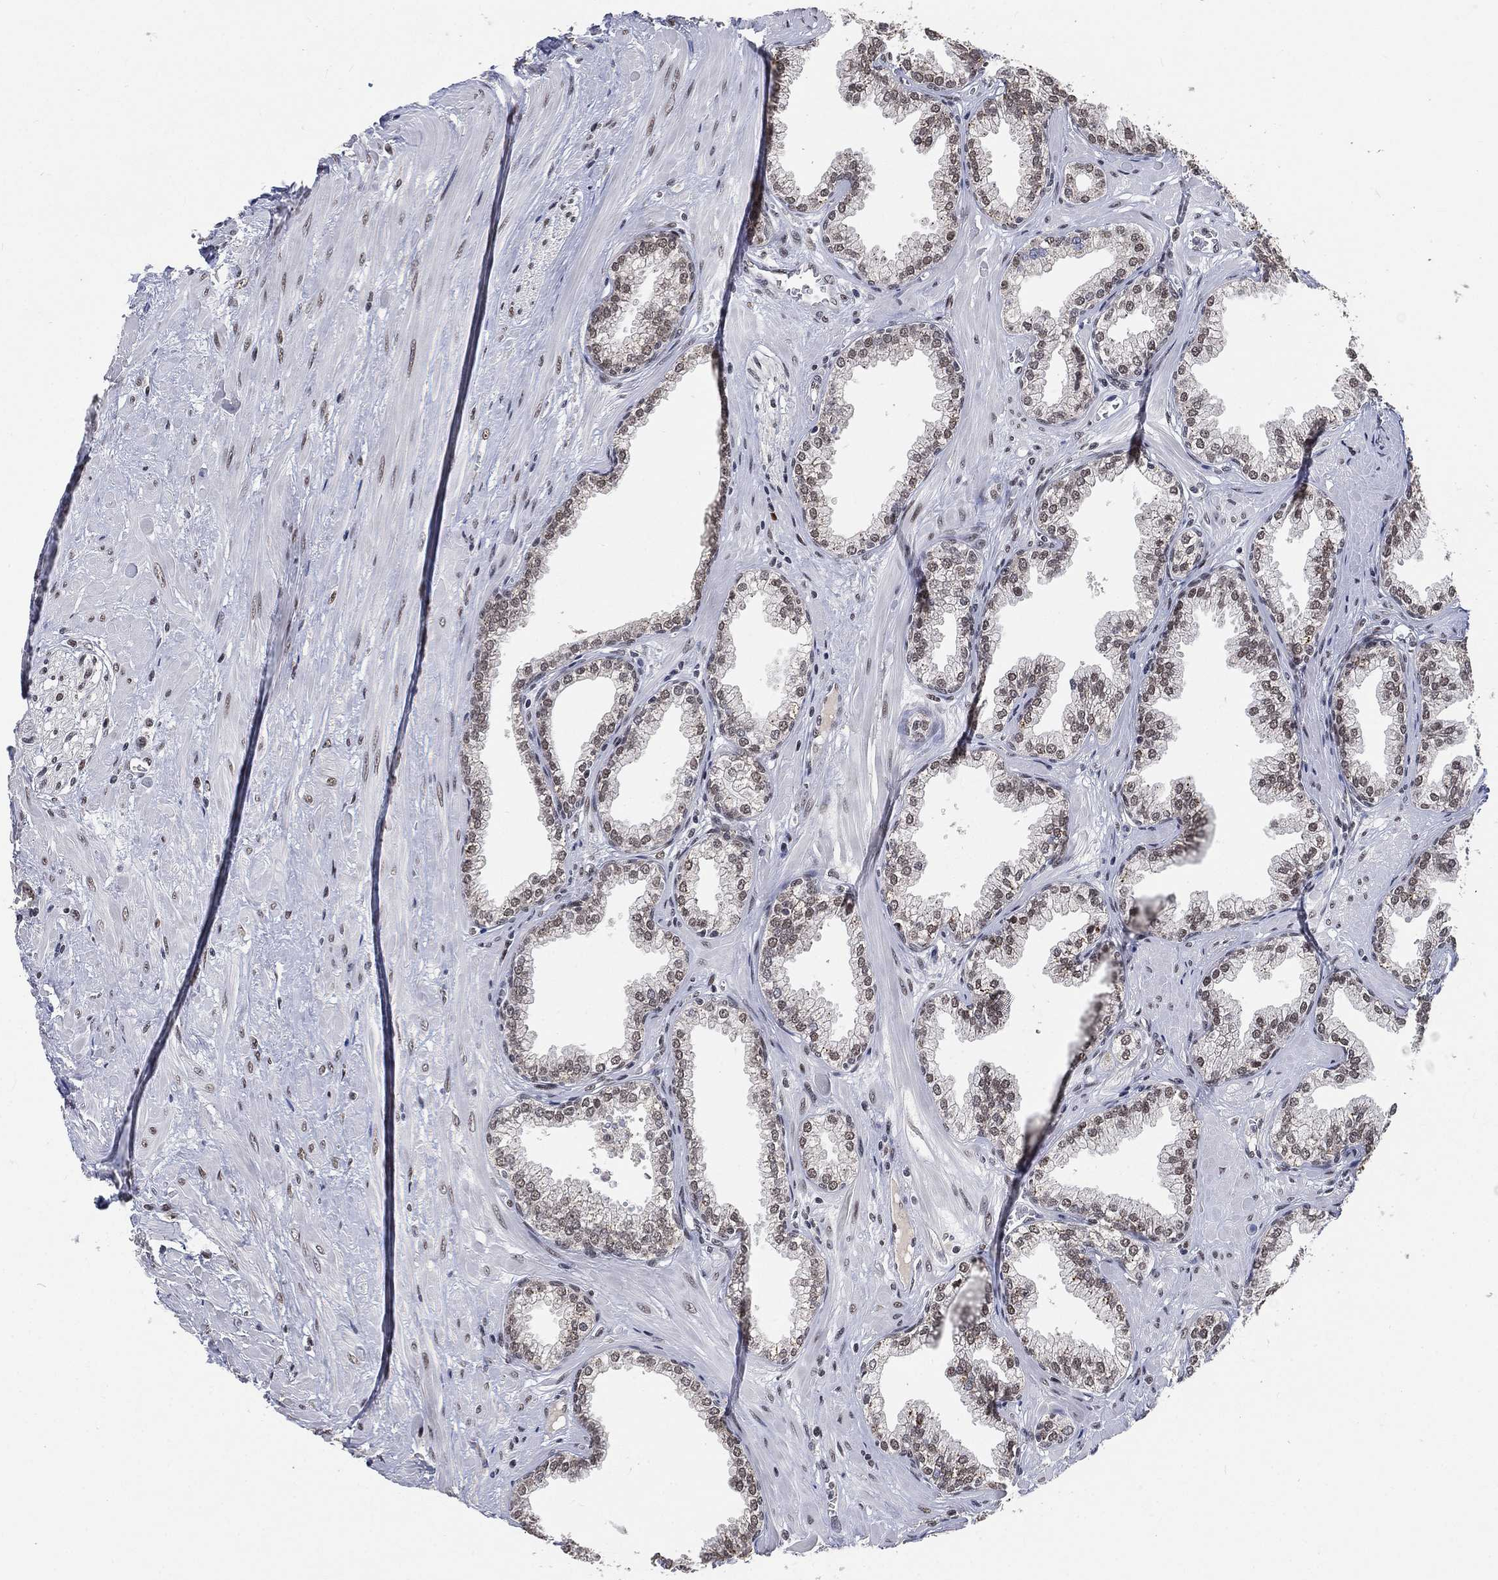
{"staining": {"intensity": "moderate", "quantity": "25%-75%", "location": "nuclear"}, "tissue": "prostate", "cell_type": "Glandular cells", "image_type": "normal", "snomed": [{"axis": "morphology", "description": "Normal tissue, NOS"}, {"axis": "topography", "description": "Prostate"}], "caption": "Protein analysis of benign prostate shows moderate nuclear expression in about 25%-75% of glandular cells.", "gene": "YLPM1", "patient": {"sex": "male", "age": 64}}